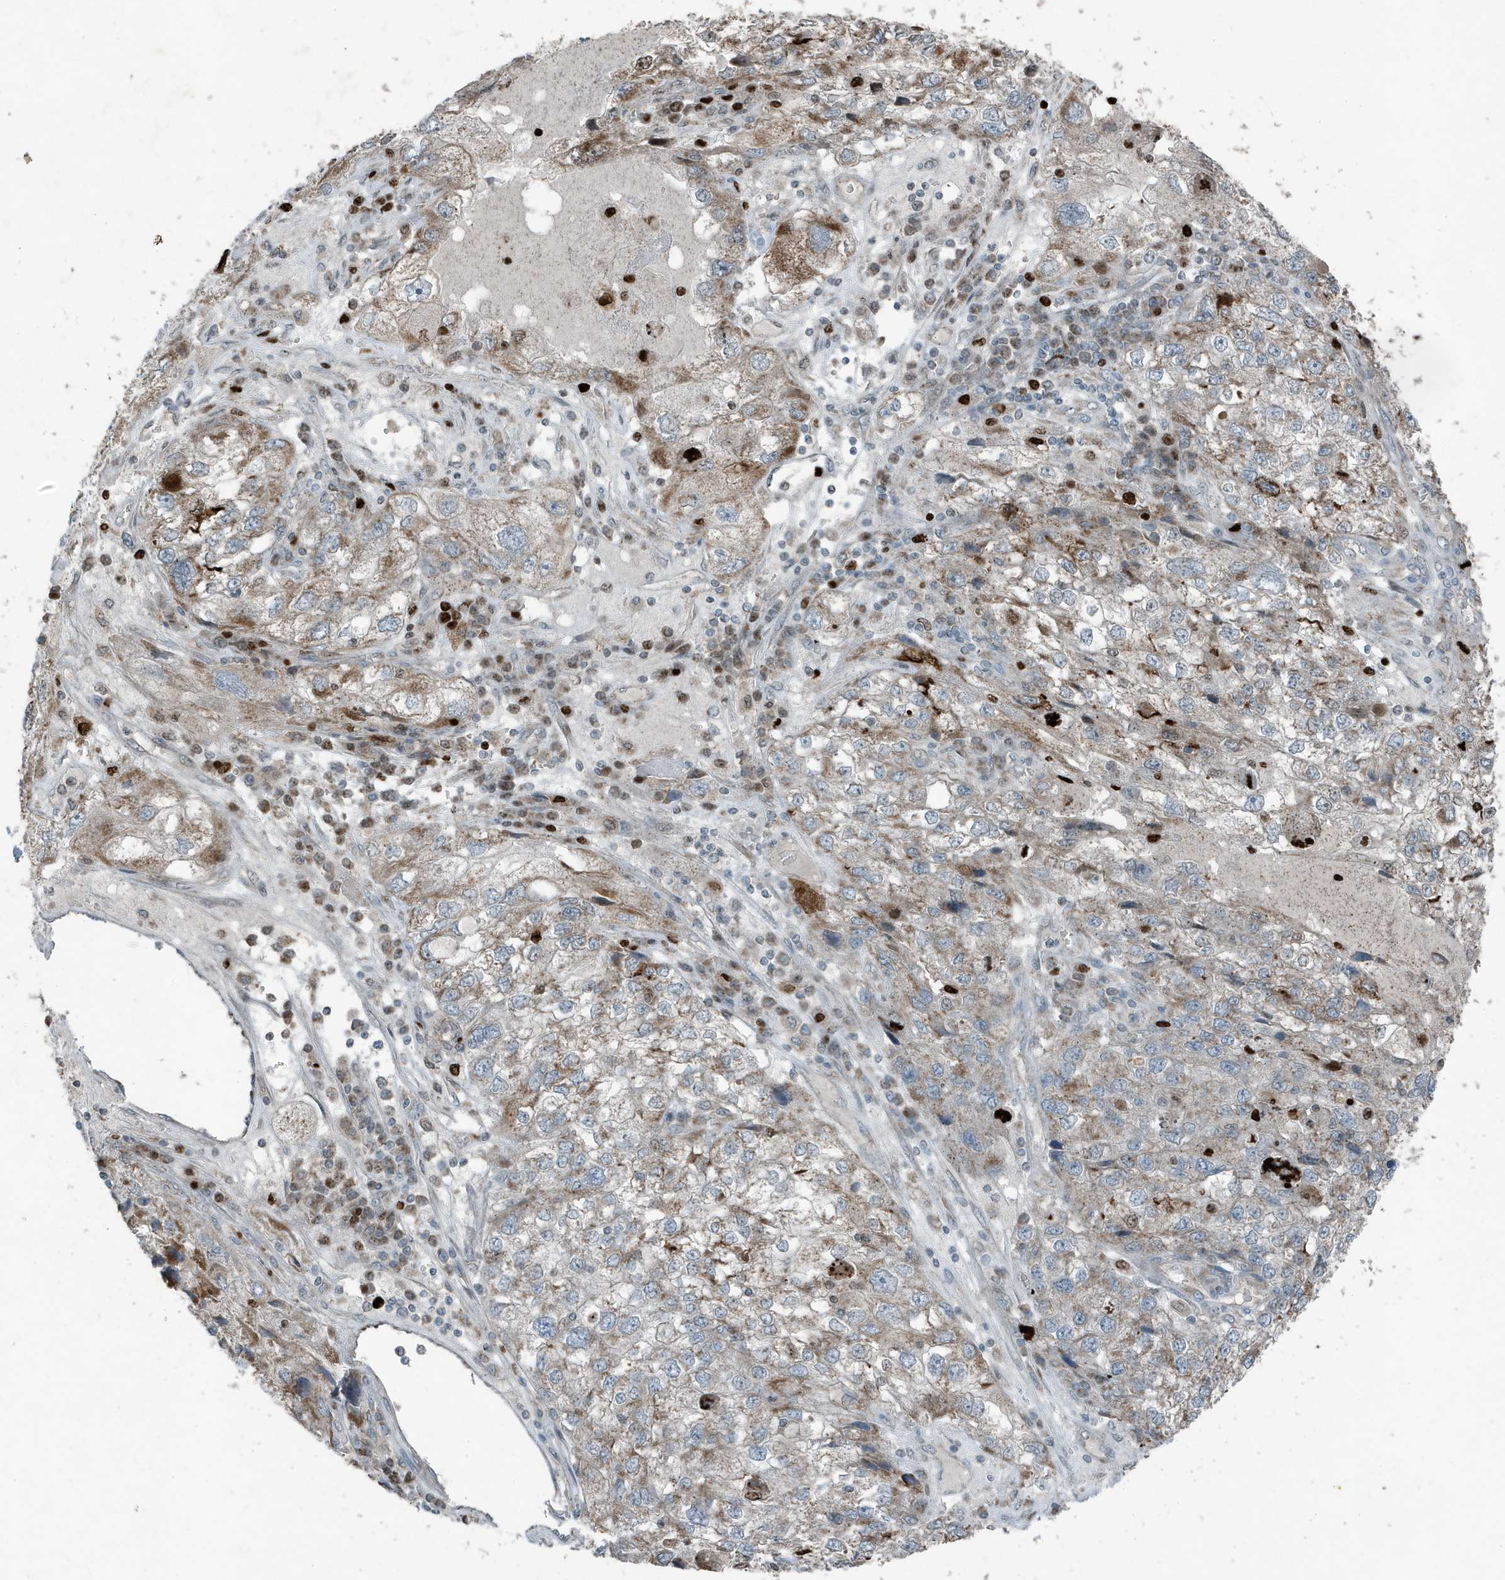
{"staining": {"intensity": "moderate", "quantity": "25%-75%", "location": "cytoplasmic/membranous"}, "tissue": "endometrial cancer", "cell_type": "Tumor cells", "image_type": "cancer", "snomed": [{"axis": "morphology", "description": "Adenocarcinoma, NOS"}, {"axis": "topography", "description": "Endometrium"}], "caption": "Immunohistochemistry (DAB) staining of human adenocarcinoma (endometrial) shows moderate cytoplasmic/membranous protein expression in approximately 25%-75% of tumor cells.", "gene": "MT-CYB", "patient": {"sex": "female", "age": 49}}